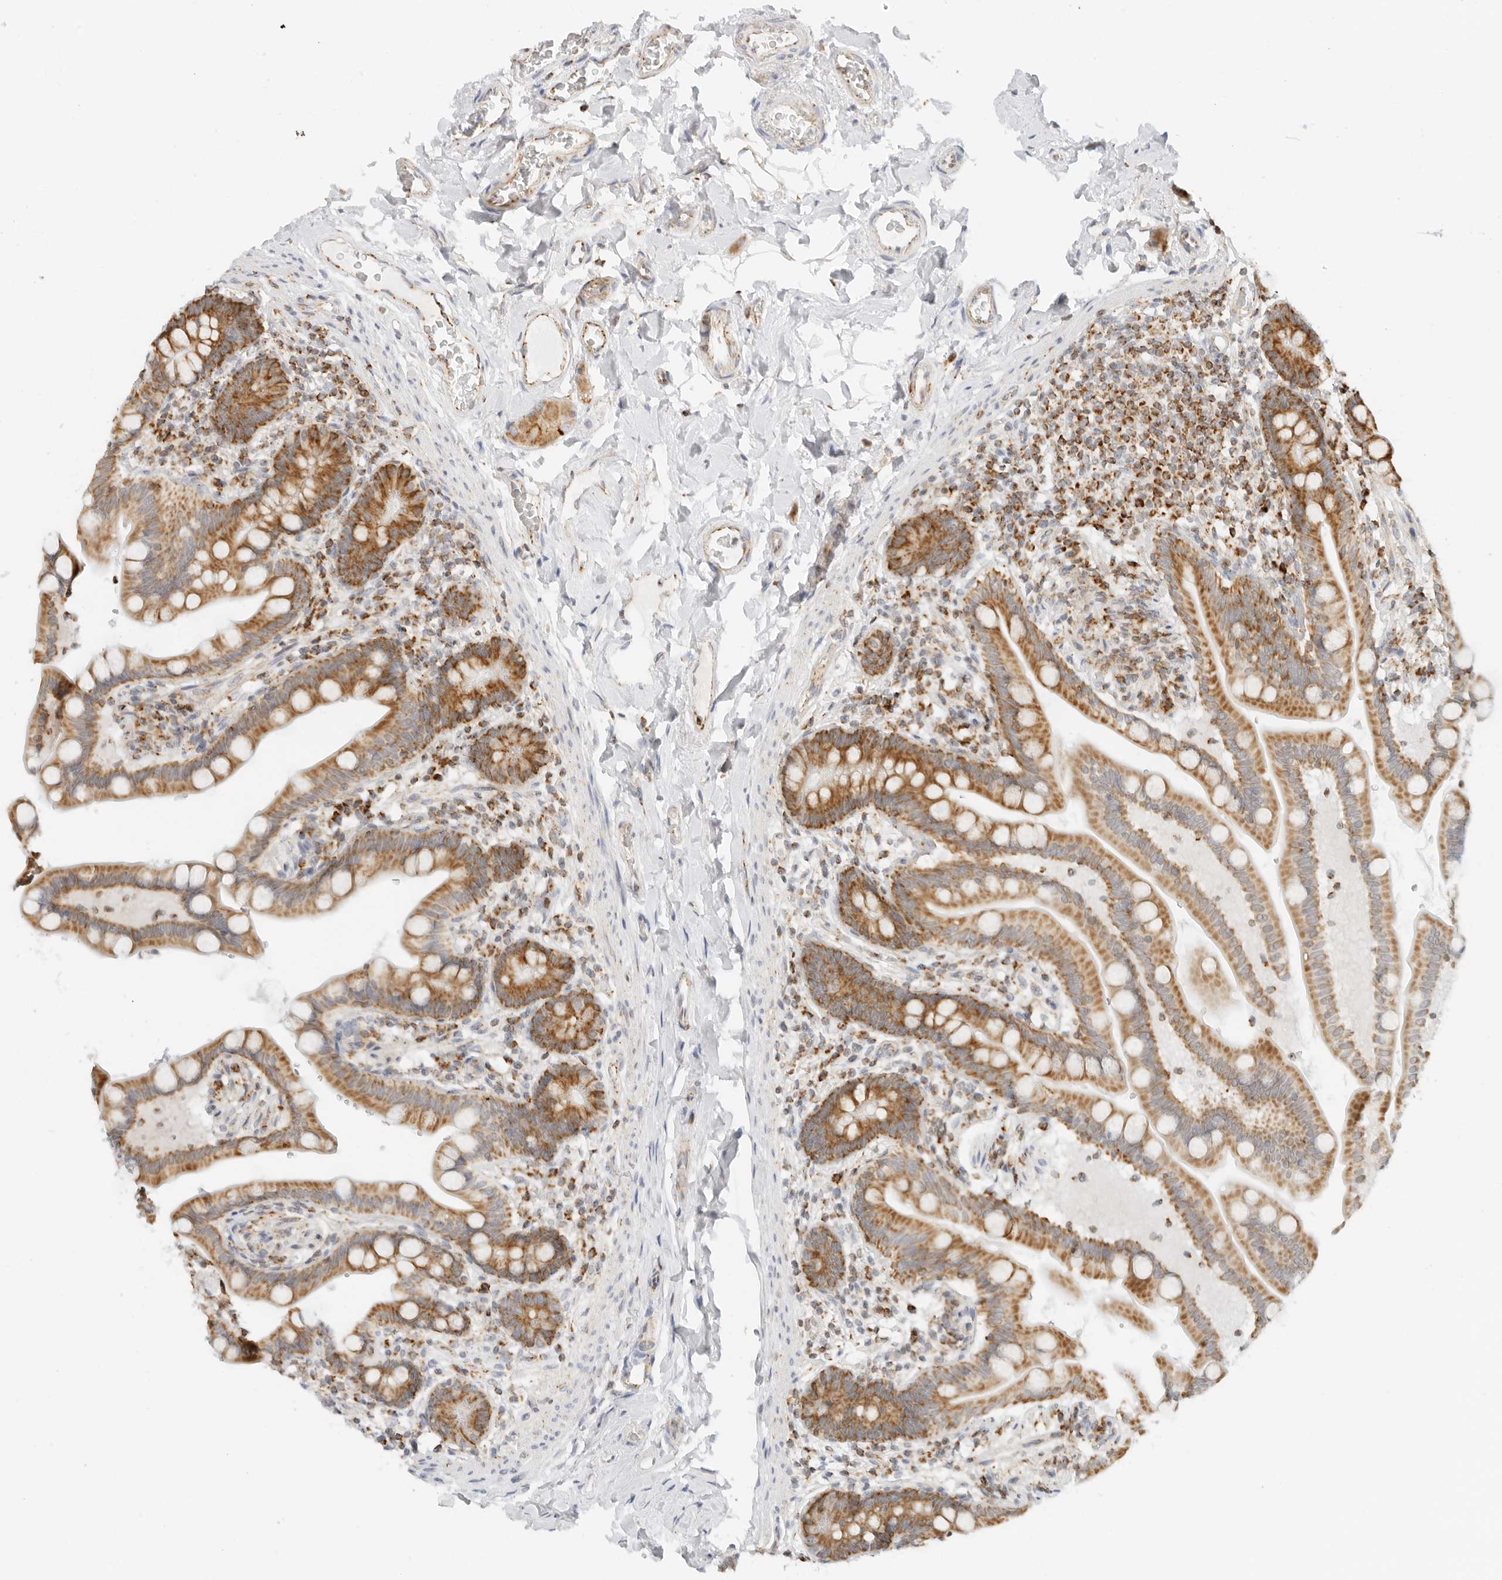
{"staining": {"intensity": "weak", "quantity": ">75%", "location": "cytoplasmic/membranous"}, "tissue": "colon", "cell_type": "Endothelial cells", "image_type": "normal", "snomed": [{"axis": "morphology", "description": "Normal tissue, NOS"}, {"axis": "topography", "description": "Smooth muscle"}, {"axis": "topography", "description": "Colon"}], "caption": "High-power microscopy captured an immunohistochemistry (IHC) photomicrograph of unremarkable colon, revealing weak cytoplasmic/membranous expression in approximately >75% of endothelial cells.", "gene": "RC3H1", "patient": {"sex": "male", "age": 73}}